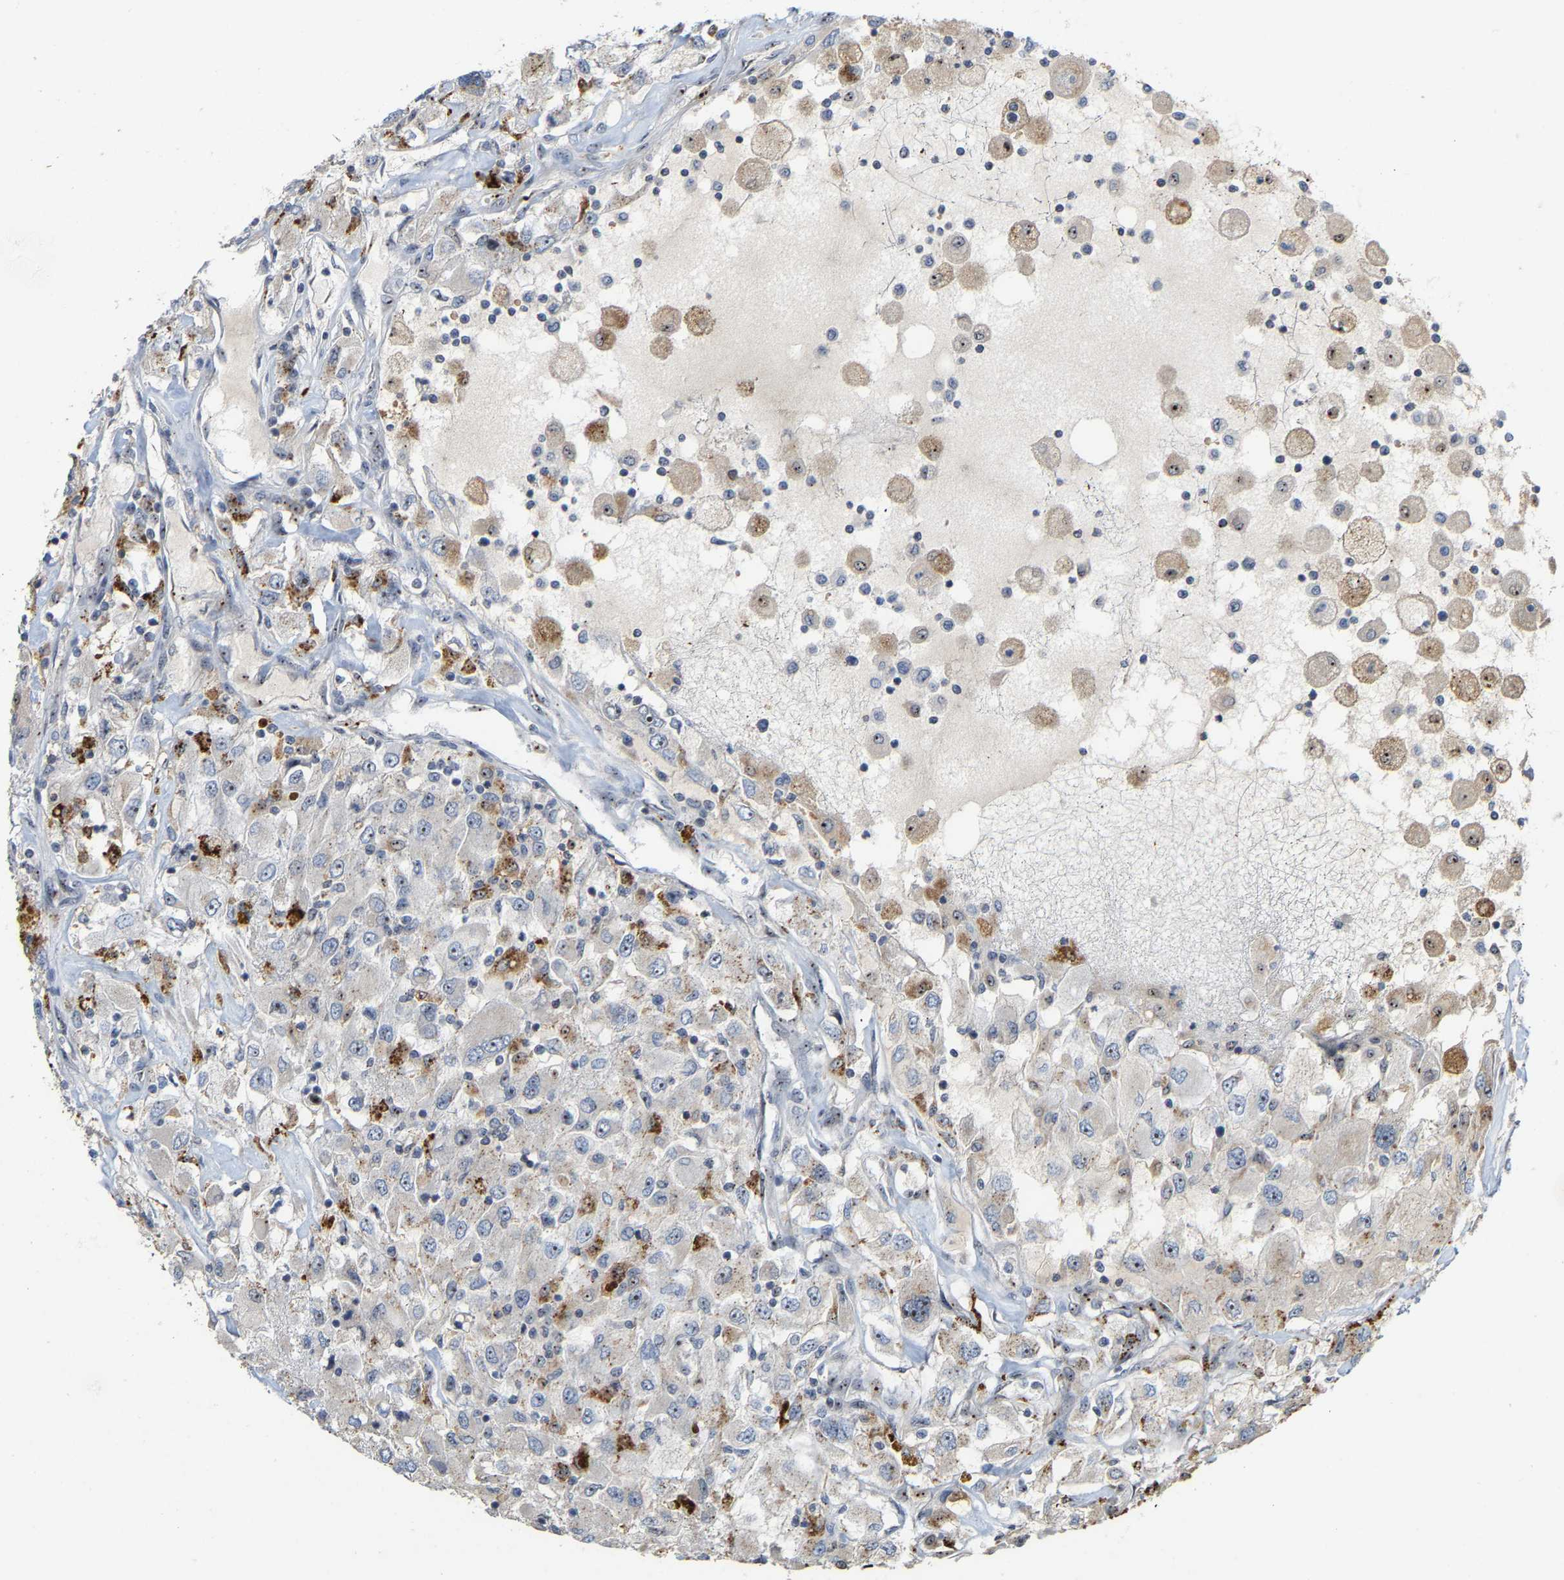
{"staining": {"intensity": "moderate", "quantity": "25%-75%", "location": "cytoplasmic/membranous,nuclear"}, "tissue": "renal cancer", "cell_type": "Tumor cells", "image_type": "cancer", "snomed": [{"axis": "morphology", "description": "Adenocarcinoma, NOS"}, {"axis": "topography", "description": "Kidney"}], "caption": "Tumor cells exhibit medium levels of moderate cytoplasmic/membranous and nuclear staining in approximately 25%-75% of cells in renal cancer (adenocarcinoma).", "gene": "NOP58", "patient": {"sex": "female", "age": 52}}